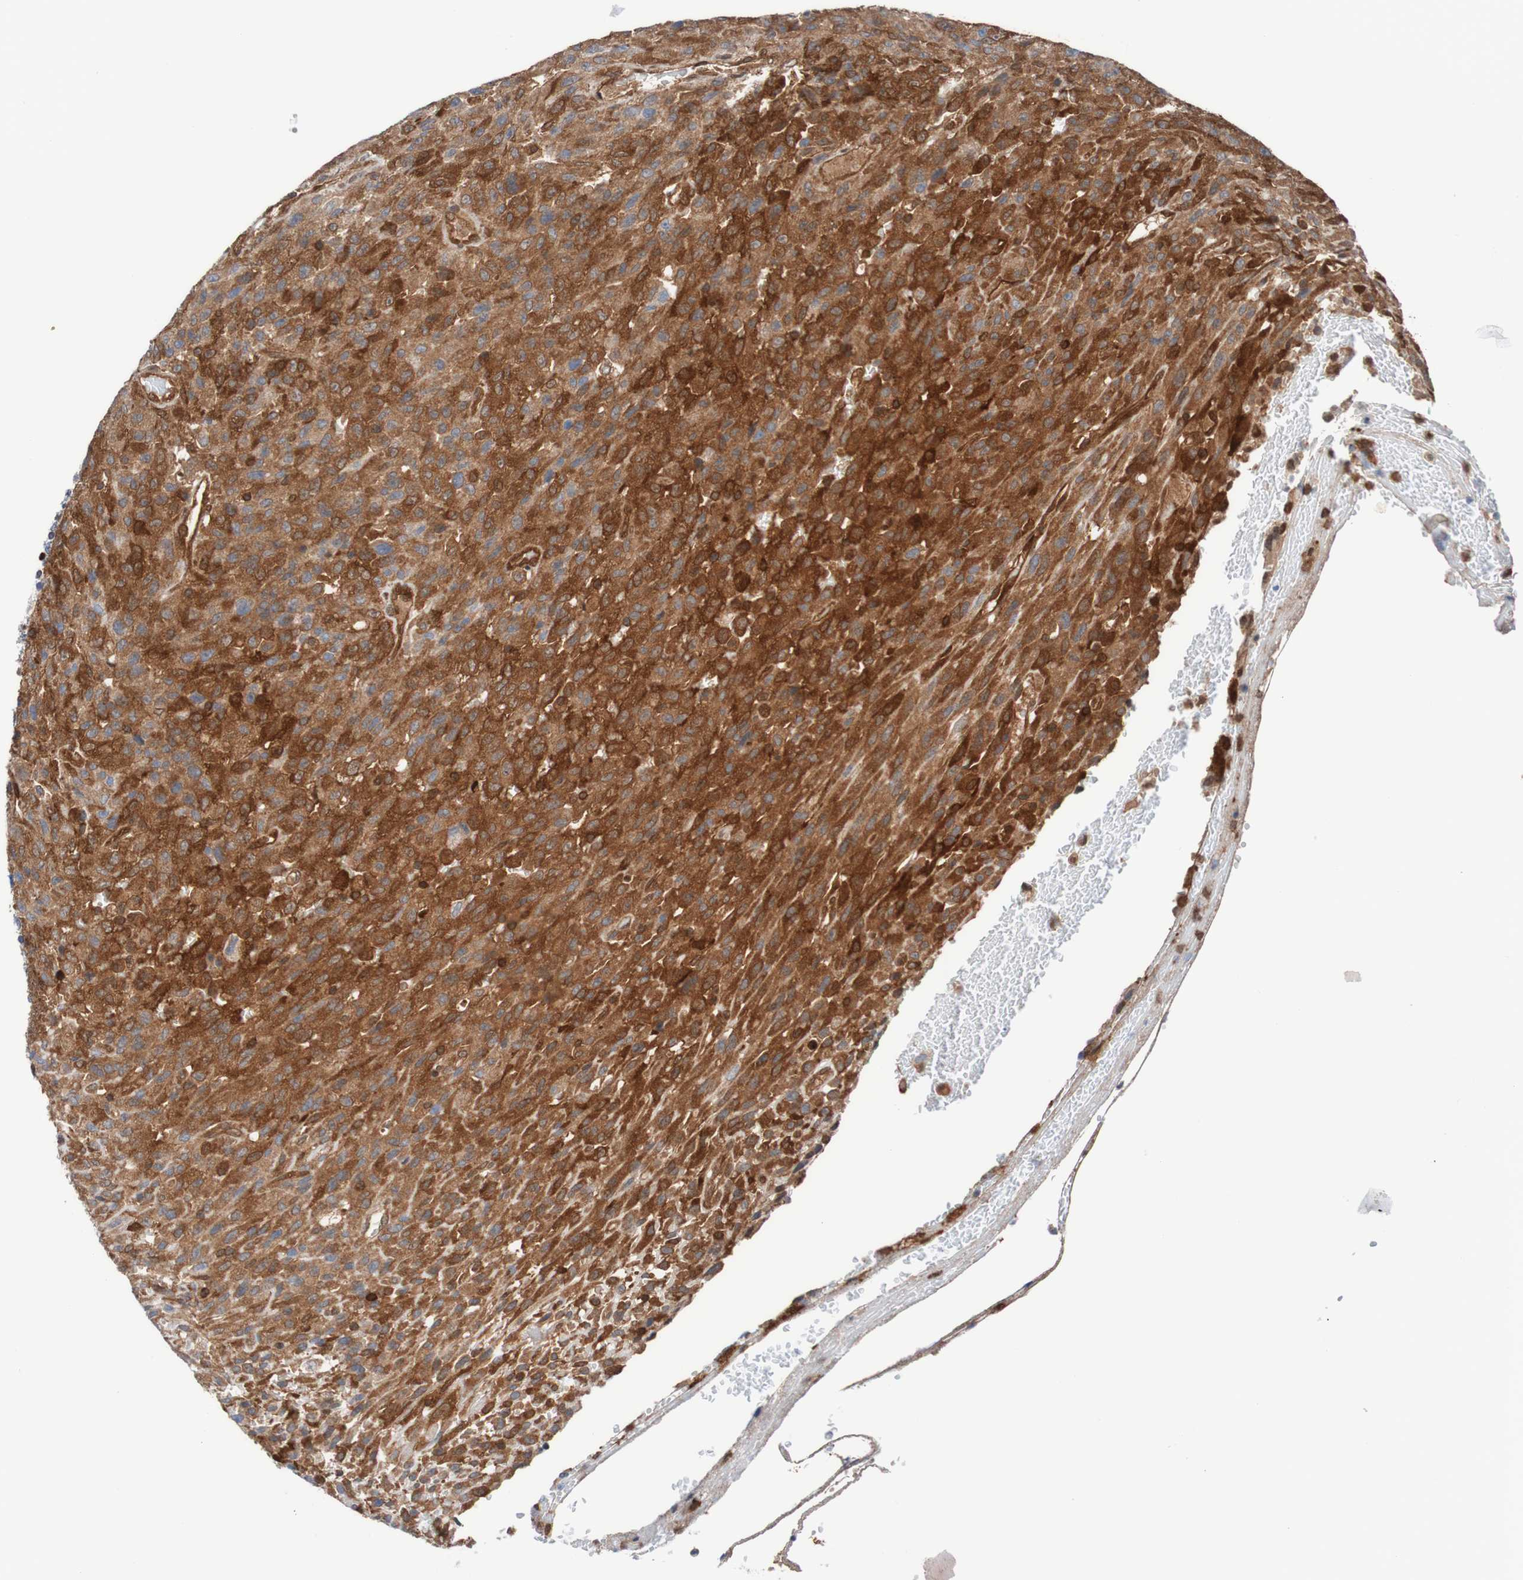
{"staining": {"intensity": "moderate", "quantity": ">75%", "location": "cytoplasmic/membranous"}, "tissue": "urothelial cancer", "cell_type": "Tumor cells", "image_type": "cancer", "snomed": [{"axis": "morphology", "description": "Urothelial carcinoma, High grade"}, {"axis": "topography", "description": "Urinary bladder"}], "caption": "An IHC image of tumor tissue is shown. Protein staining in brown highlights moderate cytoplasmic/membranous positivity in urothelial cancer within tumor cells.", "gene": "RIGI", "patient": {"sex": "male", "age": 66}}